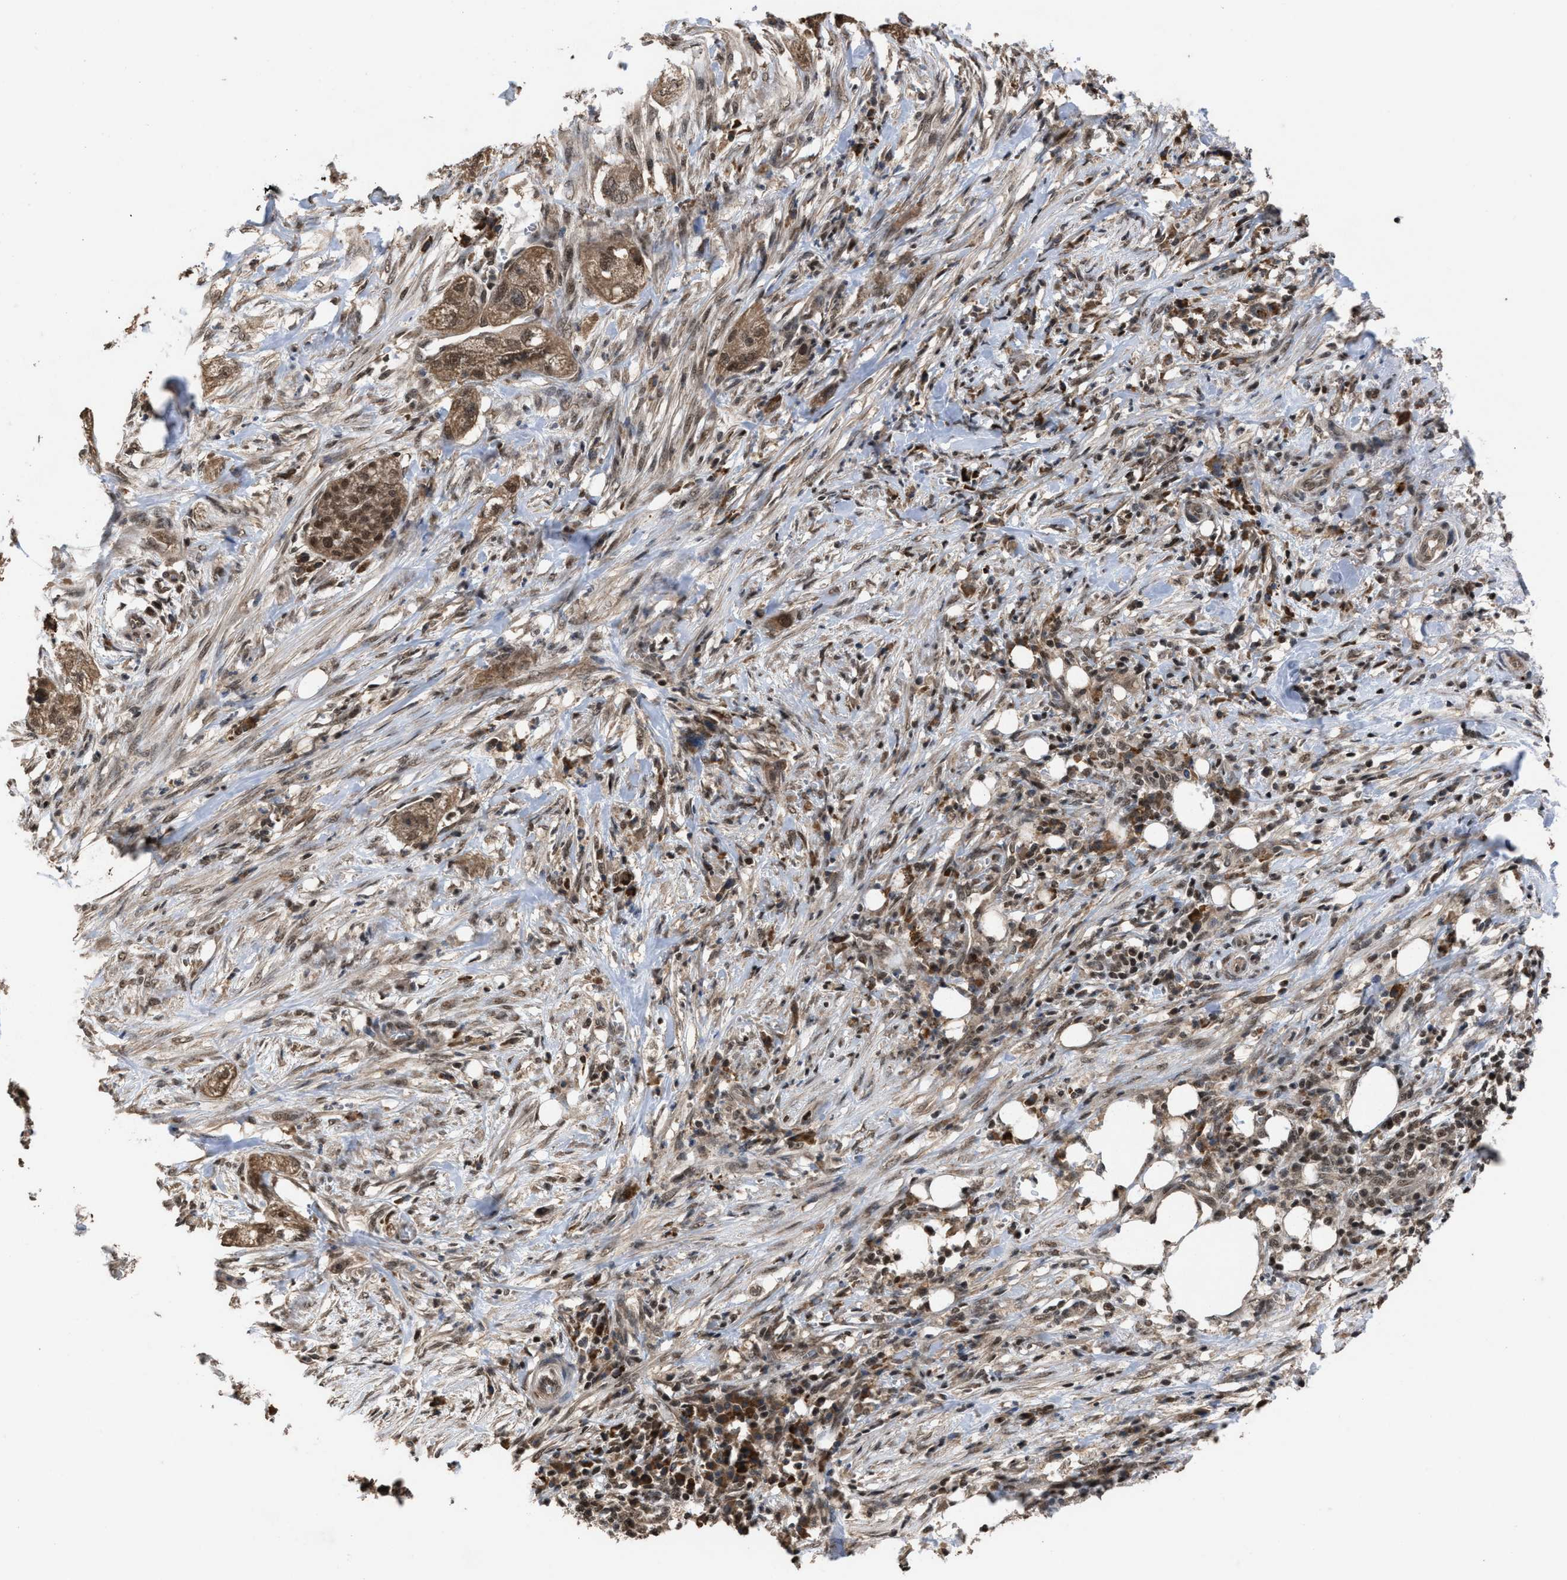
{"staining": {"intensity": "moderate", "quantity": ">75%", "location": "cytoplasmic/membranous"}, "tissue": "pancreatic cancer", "cell_type": "Tumor cells", "image_type": "cancer", "snomed": [{"axis": "morphology", "description": "Adenocarcinoma, NOS"}, {"axis": "topography", "description": "Pancreas"}], "caption": "Tumor cells demonstrate medium levels of moderate cytoplasmic/membranous expression in about >75% of cells in human pancreatic cancer (adenocarcinoma).", "gene": "C9orf78", "patient": {"sex": "female", "age": 78}}